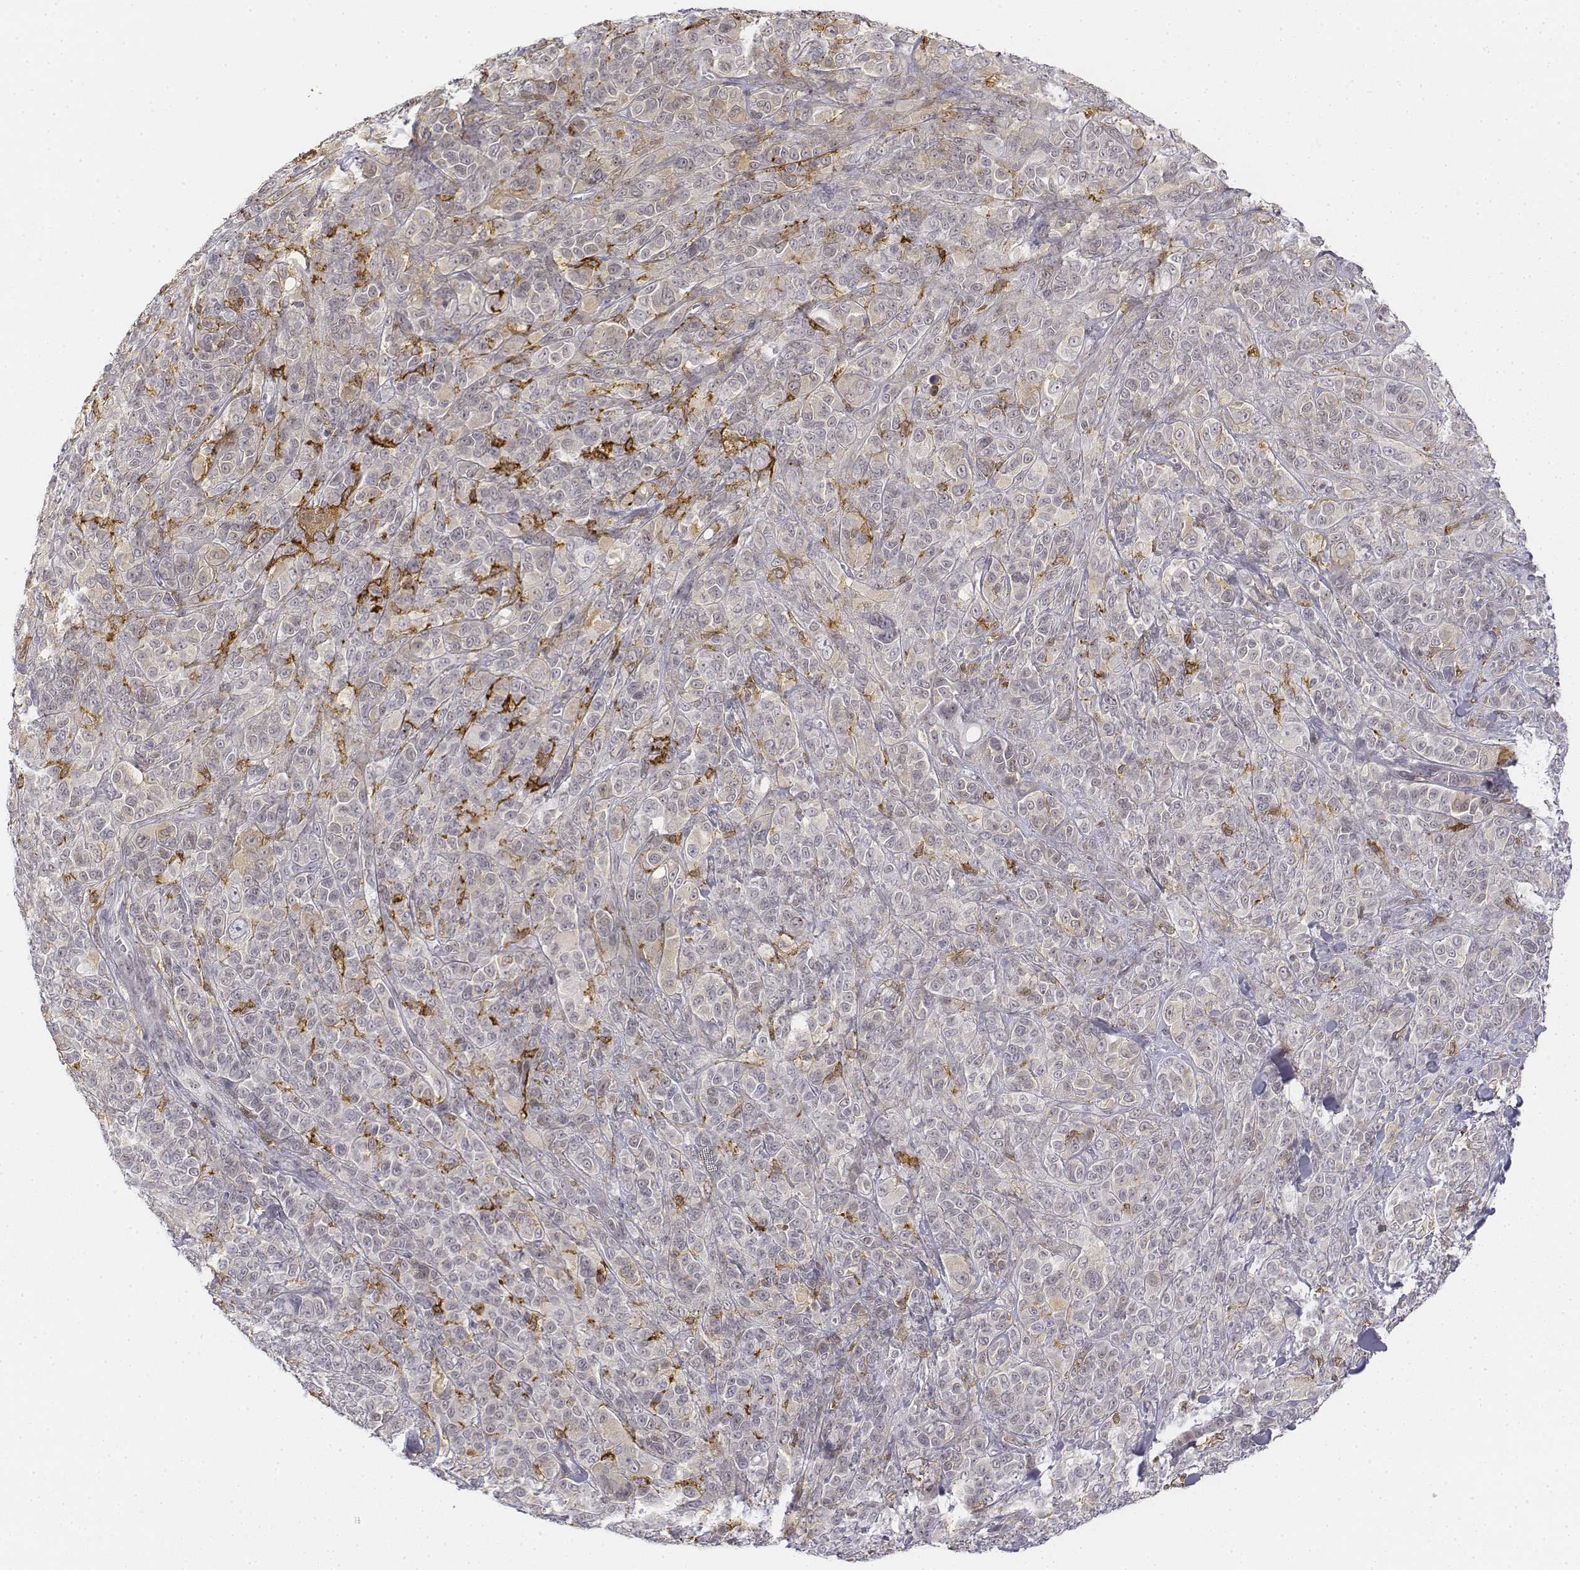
{"staining": {"intensity": "negative", "quantity": "none", "location": "none"}, "tissue": "melanoma", "cell_type": "Tumor cells", "image_type": "cancer", "snomed": [{"axis": "morphology", "description": "Malignant melanoma, NOS"}, {"axis": "topography", "description": "Skin"}], "caption": "High magnification brightfield microscopy of melanoma stained with DAB (brown) and counterstained with hematoxylin (blue): tumor cells show no significant staining.", "gene": "CD14", "patient": {"sex": "female", "age": 87}}